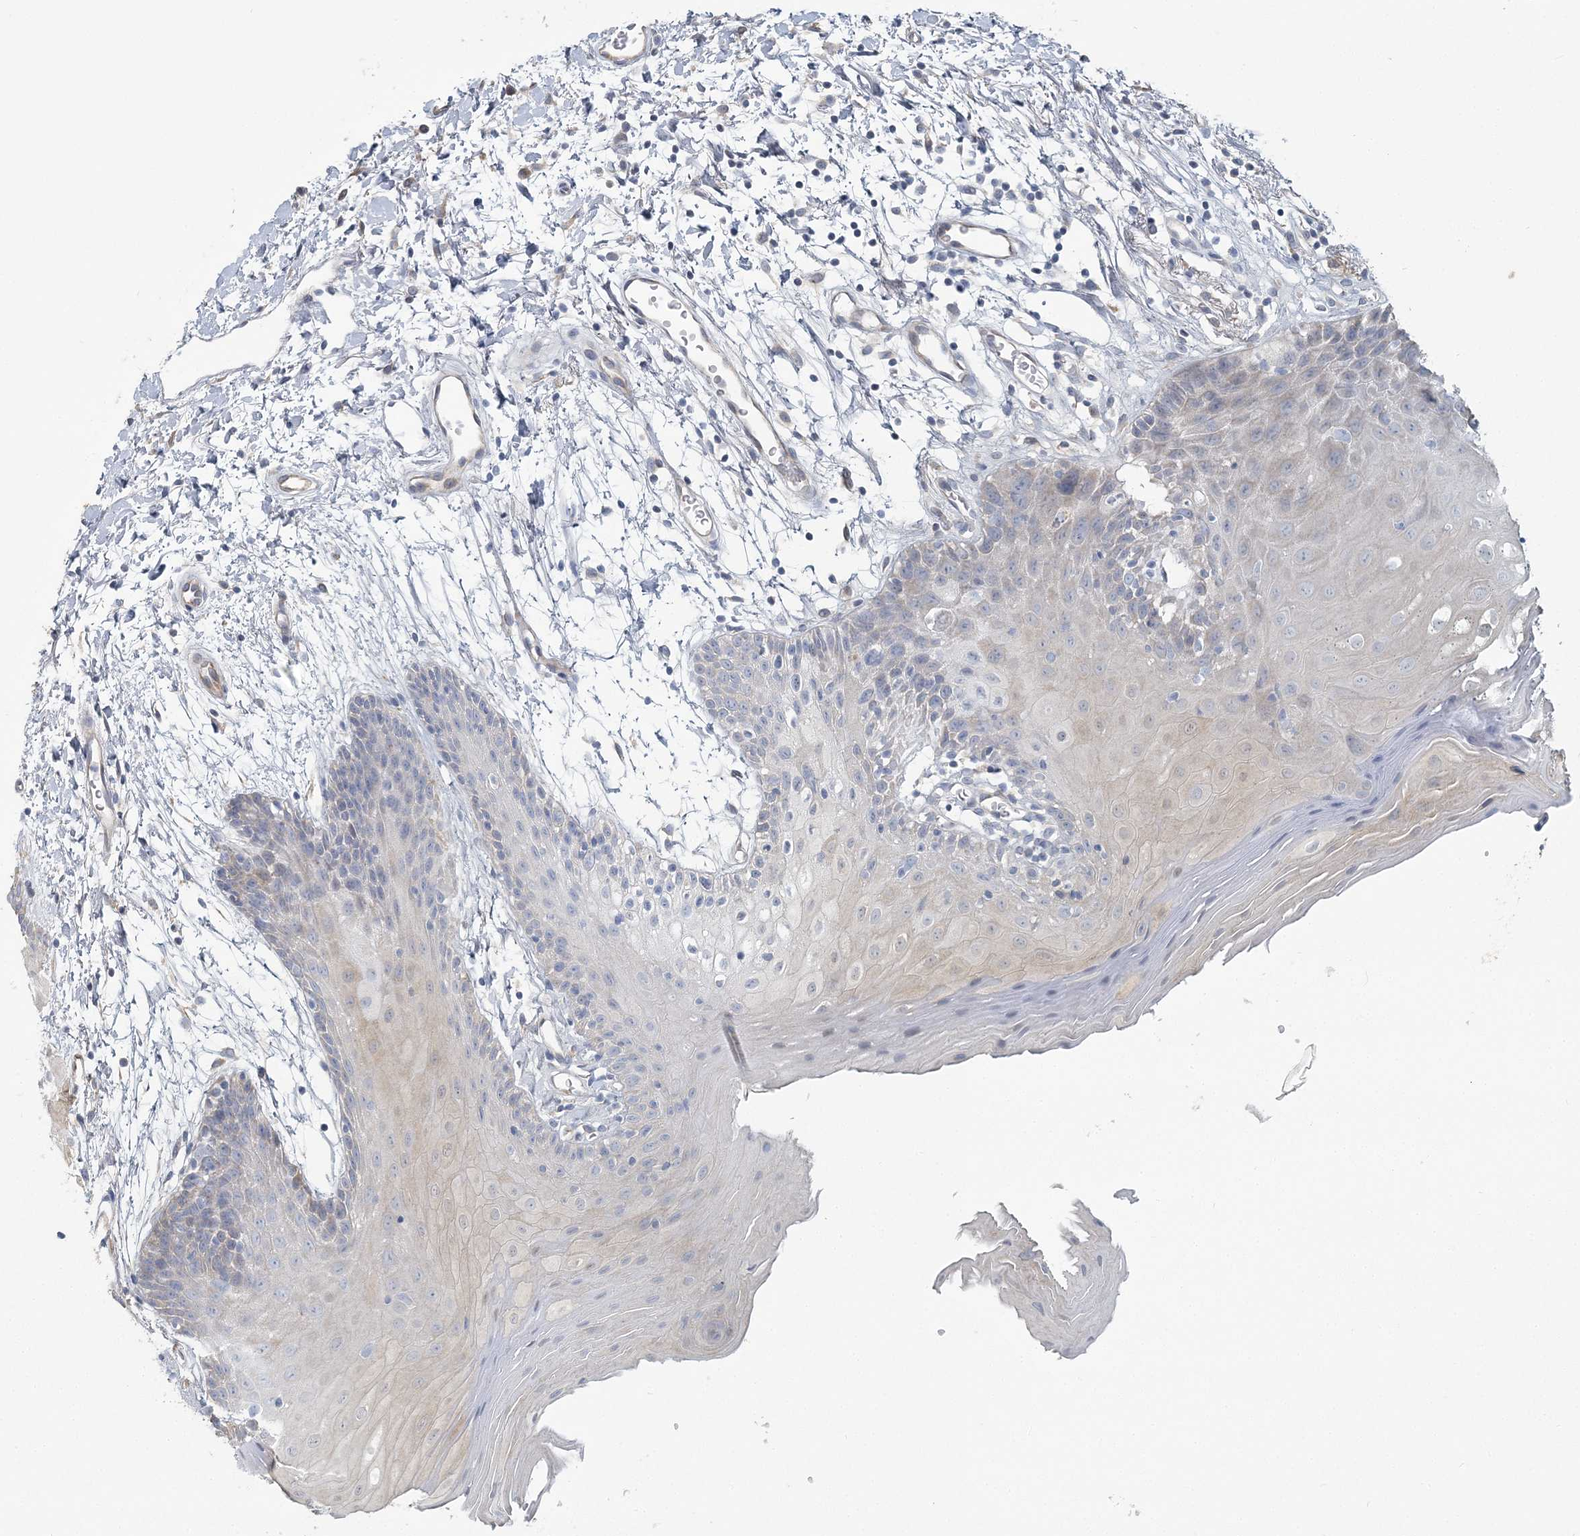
{"staining": {"intensity": "negative", "quantity": "none", "location": "none"}, "tissue": "oral mucosa", "cell_type": "Squamous epithelial cells", "image_type": "normal", "snomed": [{"axis": "morphology", "description": "Normal tissue, NOS"}, {"axis": "topography", "description": "Skeletal muscle"}, {"axis": "topography", "description": "Oral tissue"}, {"axis": "topography", "description": "Salivary gland"}, {"axis": "topography", "description": "Peripheral nerve tissue"}], "caption": "This is an IHC micrograph of unremarkable human oral mucosa. There is no positivity in squamous epithelial cells.", "gene": "CMBL", "patient": {"sex": "male", "age": 54}}